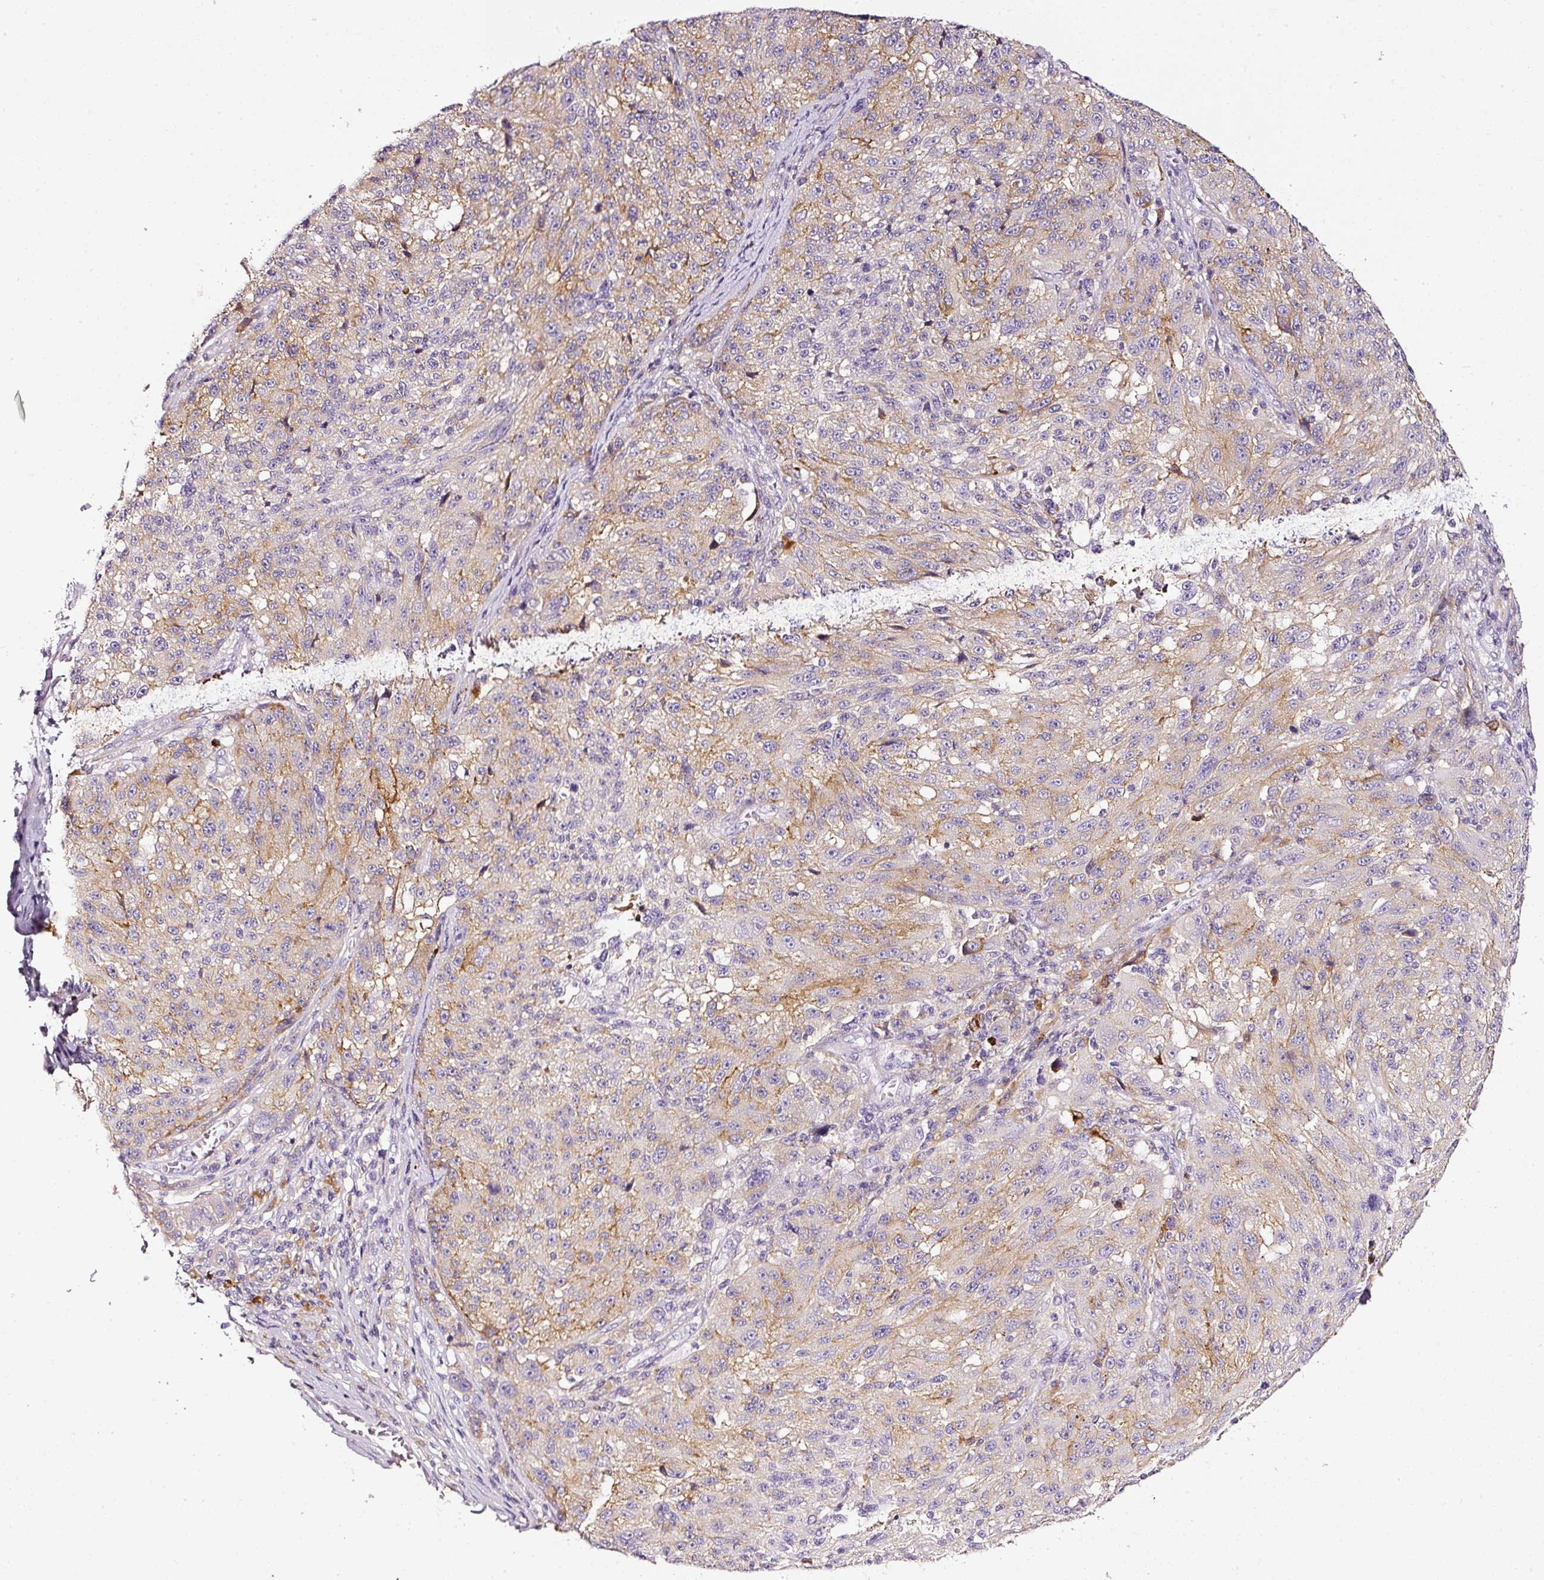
{"staining": {"intensity": "moderate", "quantity": "25%-75%", "location": "cytoplasmic/membranous"}, "tissue": "melanoma", "cell_type": "Tumor cells", "image_type": "cancer", "snomed": [{"axis": "morphology", "description": "Malignant melanoma, NOS"}, {"axis": "topography", "description": "Skin"}], "caption": "A photomicrograph of human melanoma stained for a protein shows moderate cytoplasmic/membranous brown staining in tumor cells.", "gene": "CYB561A3", "patient": {"sex": "male", "age": 53}}